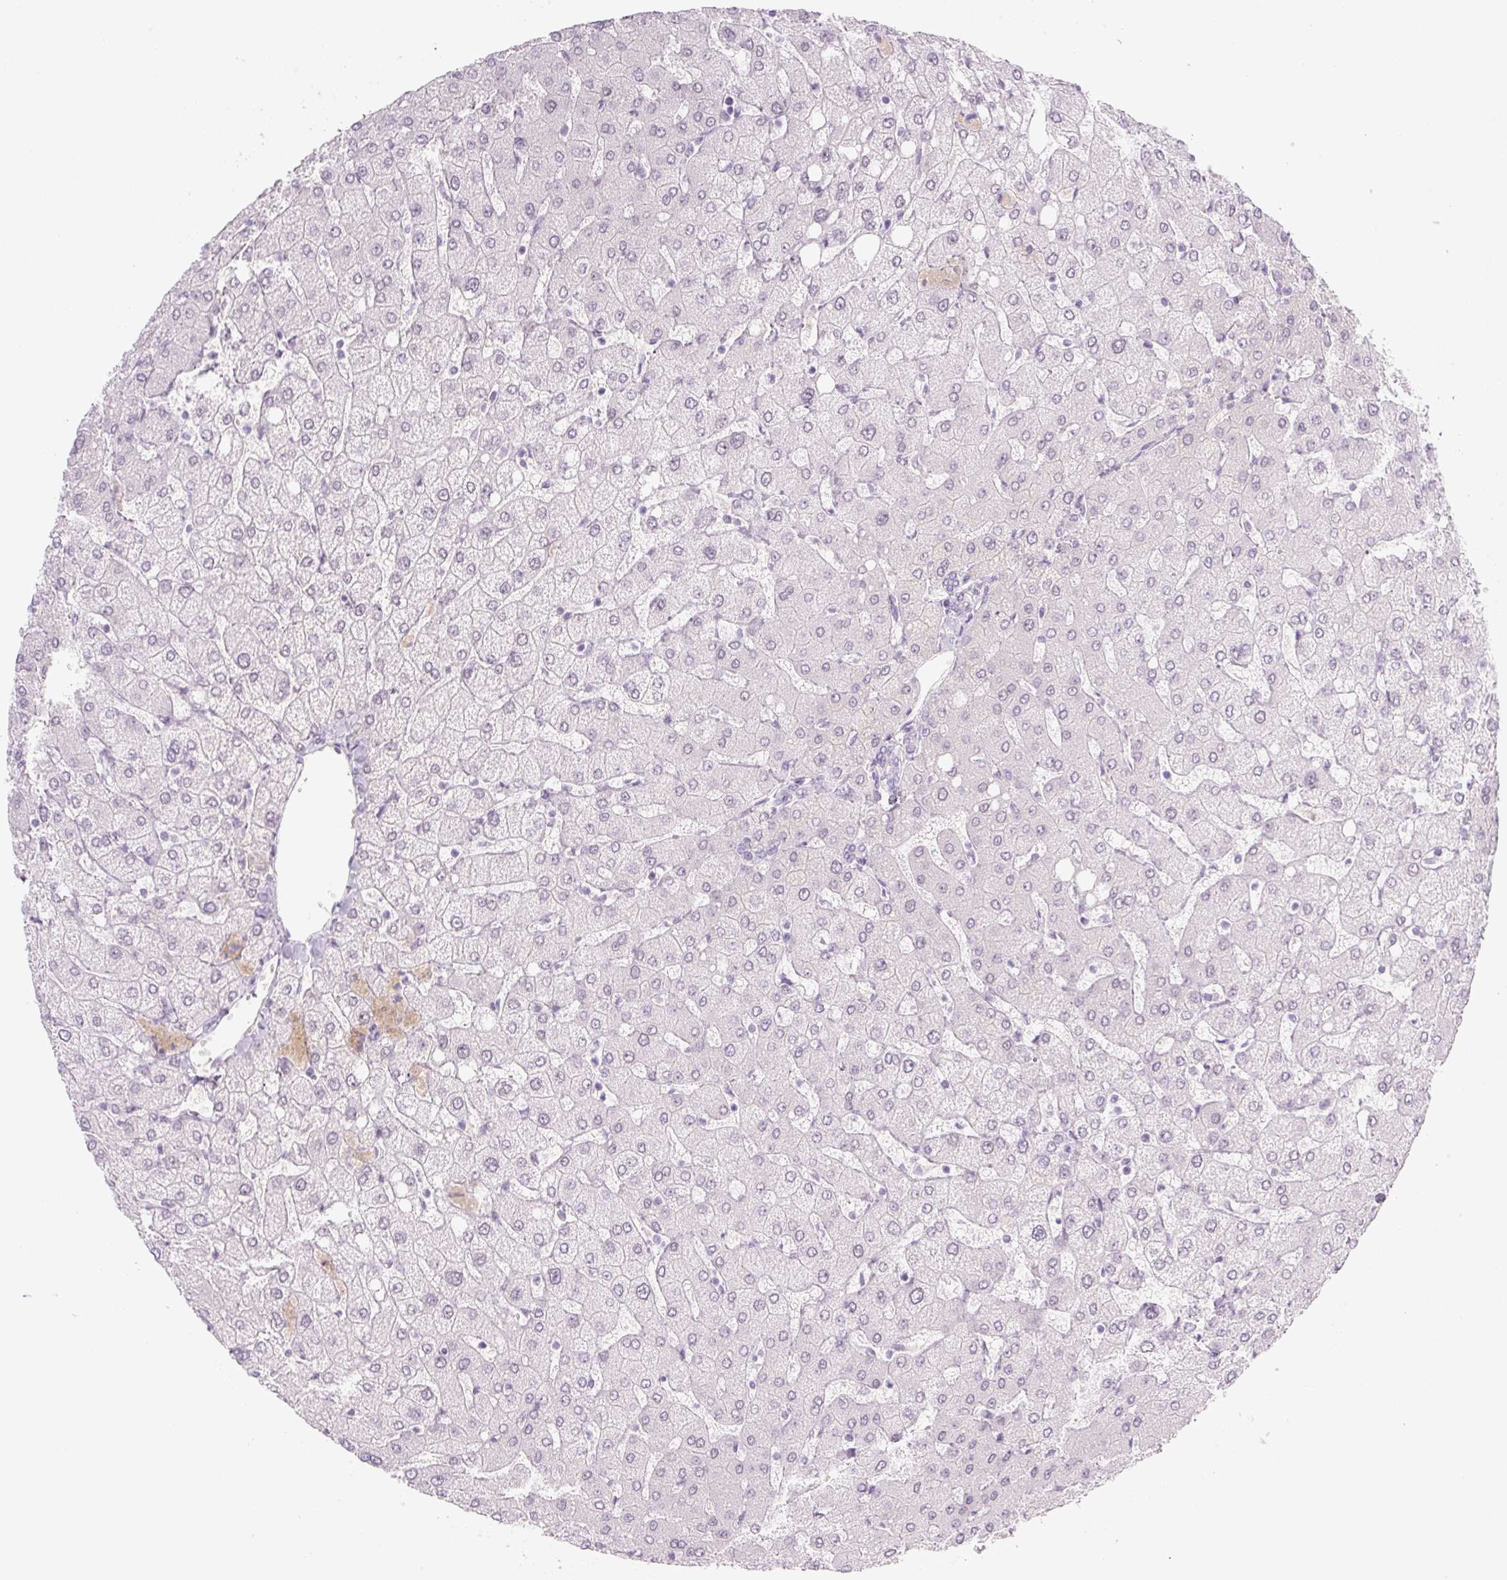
{"staining": {"intensity": "negative", "quantity": "none", "location": "none"}, "tissue": "liver", "cell_type": "Cholangiocytes", "image_type": "normal", "snomed": [{"axis": "morphology", "description": "Normal tissue, NOS"}, {"axis": "topography", "description": "Liver"}], "caption": "Human liver stained for a protein using immunohistochemistry shows no positivity in cholangiocytes.", "gene": "PRM1", "patient": {"sex": "female", "age": 54}}